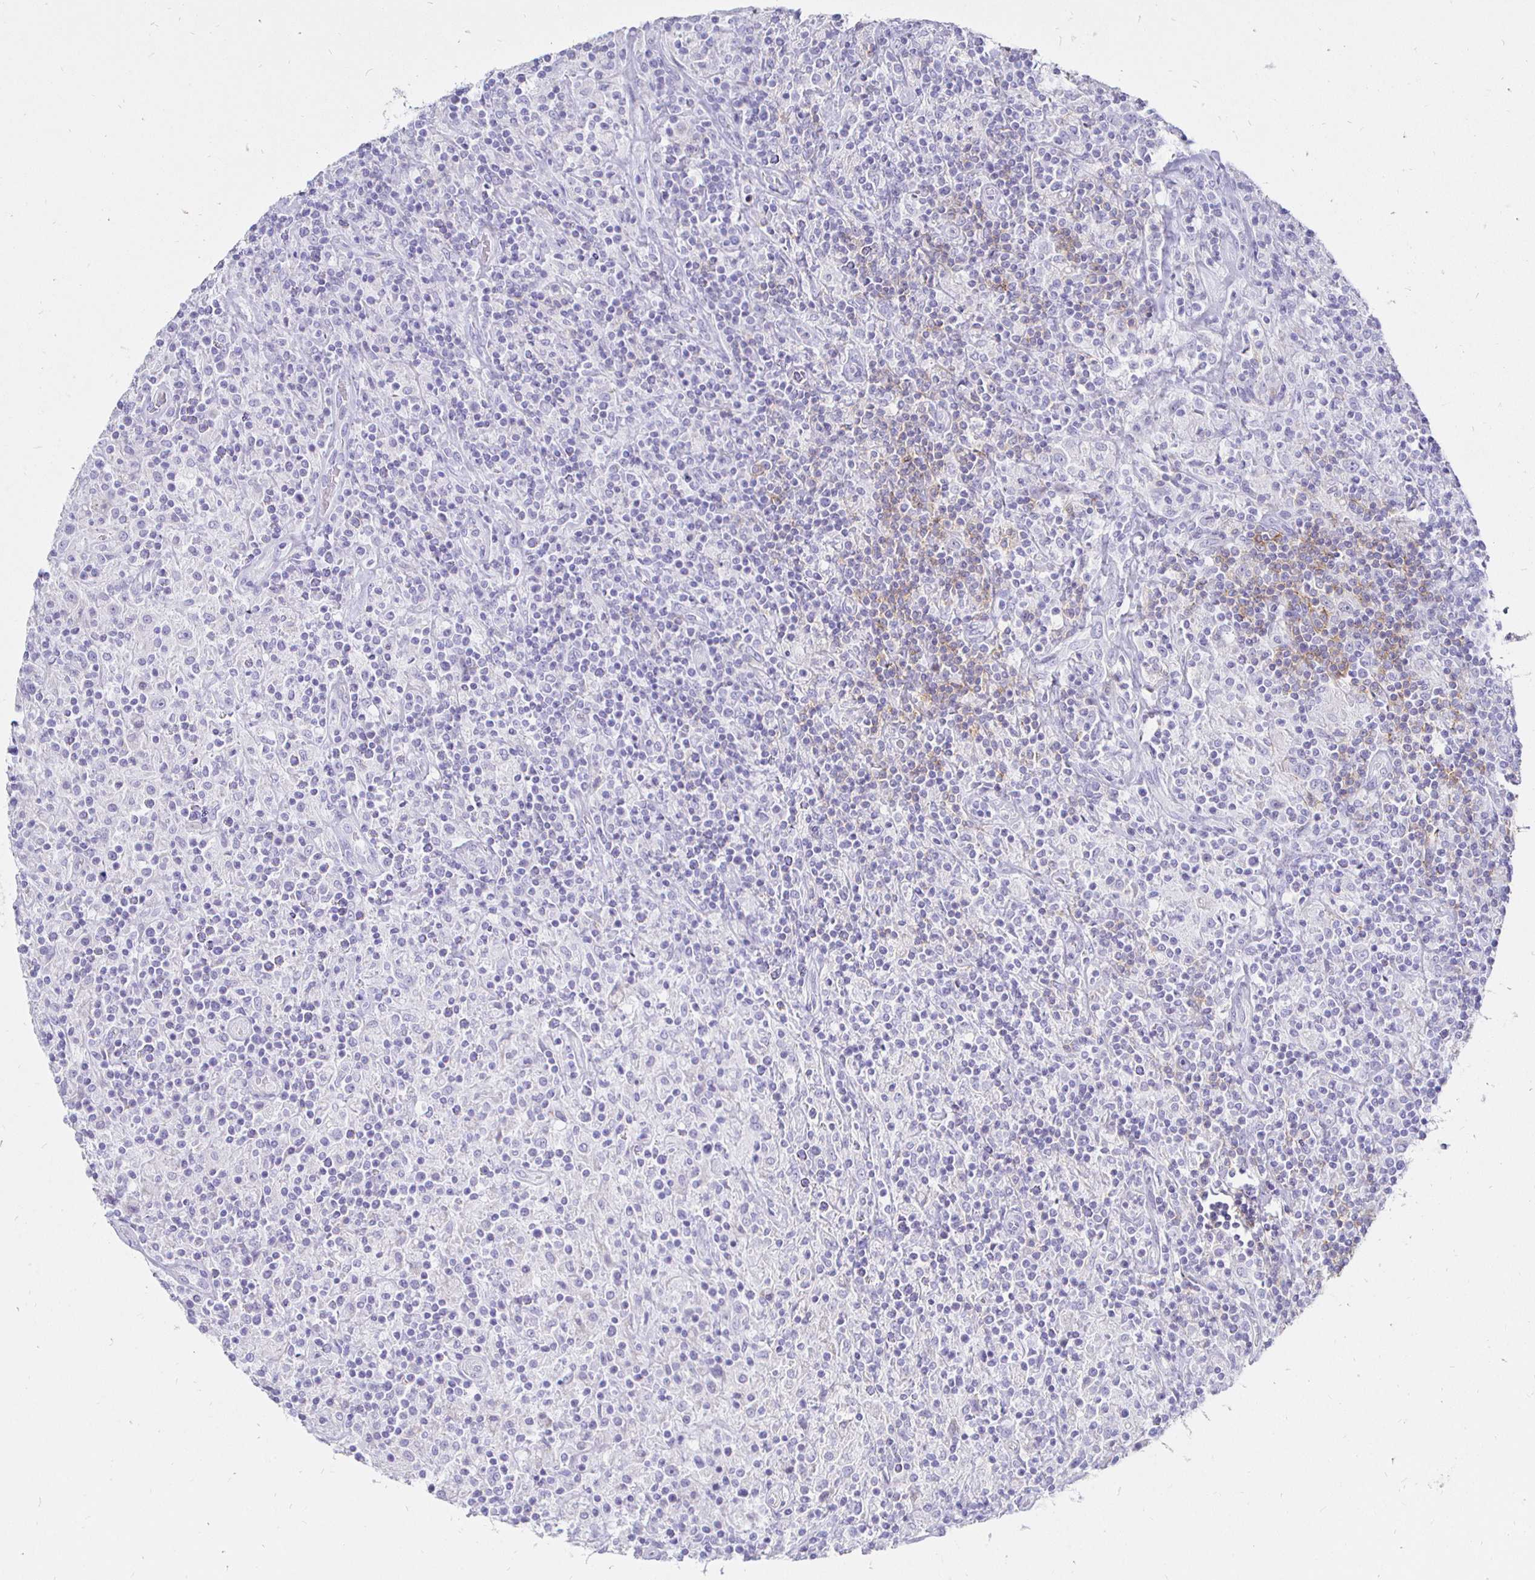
{"staining": {"intensity": "negative", "quantity": "none", "location": "none"}, "tissue": "lymphoma", "cell_type": "Tumor cells", "image_type": "cancer", "snomed": [{"axis": "morphology", "description": "Hodgkin's disease, NOS"}, {"axis": "topography", "description": "Lymph node"}], "caption": "Tumor cells are negative for protein expression in human Hodgkin's disease.", "gene": "CR2", "patient": {"sex": "male", "age": 70}}